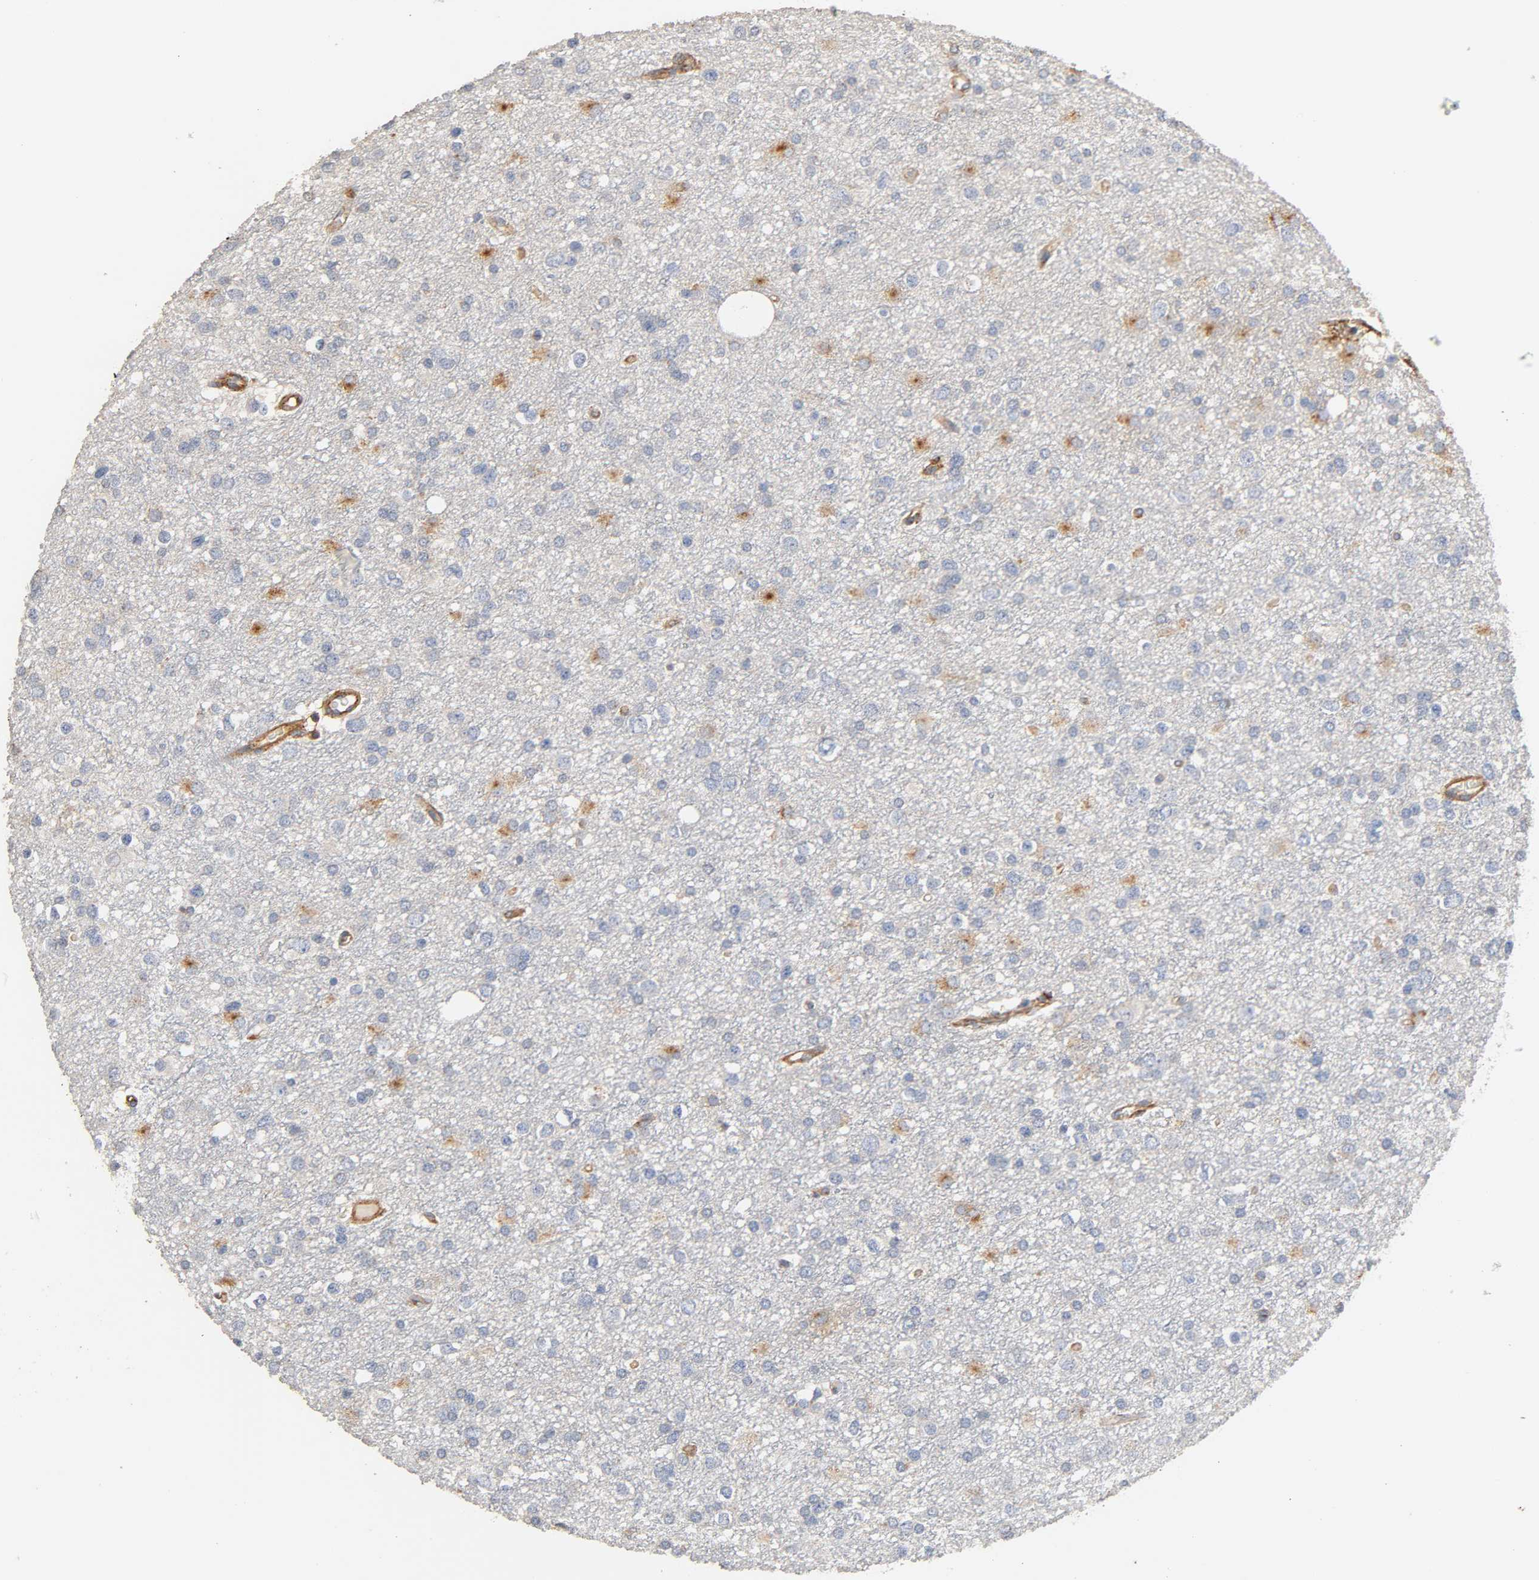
{"staining": {"intensity": "weak", "quantity": "<25%", "location": "cytoplasmic/membranous"}, "tissue": "glioma", "cell_type": "Tumor cells", "image_type": "cancer", "snomed": [{"axis": "morphology", "description": "Glioma, malignant, Low grade"}, {"axis": "topography", "description": "Brain"}], "caption": "Immunohistochemistry (IHC) of glioma demonstrates no expression in tumor cells. (Stains: DAB (3,3'-diaminobenzidine) IHC with hematoxylin counter stain, Microscopy: brightfield microscopy at high magnification).", "gene": "IFITM3", "patient": {"sex": "male", "age": 42}}